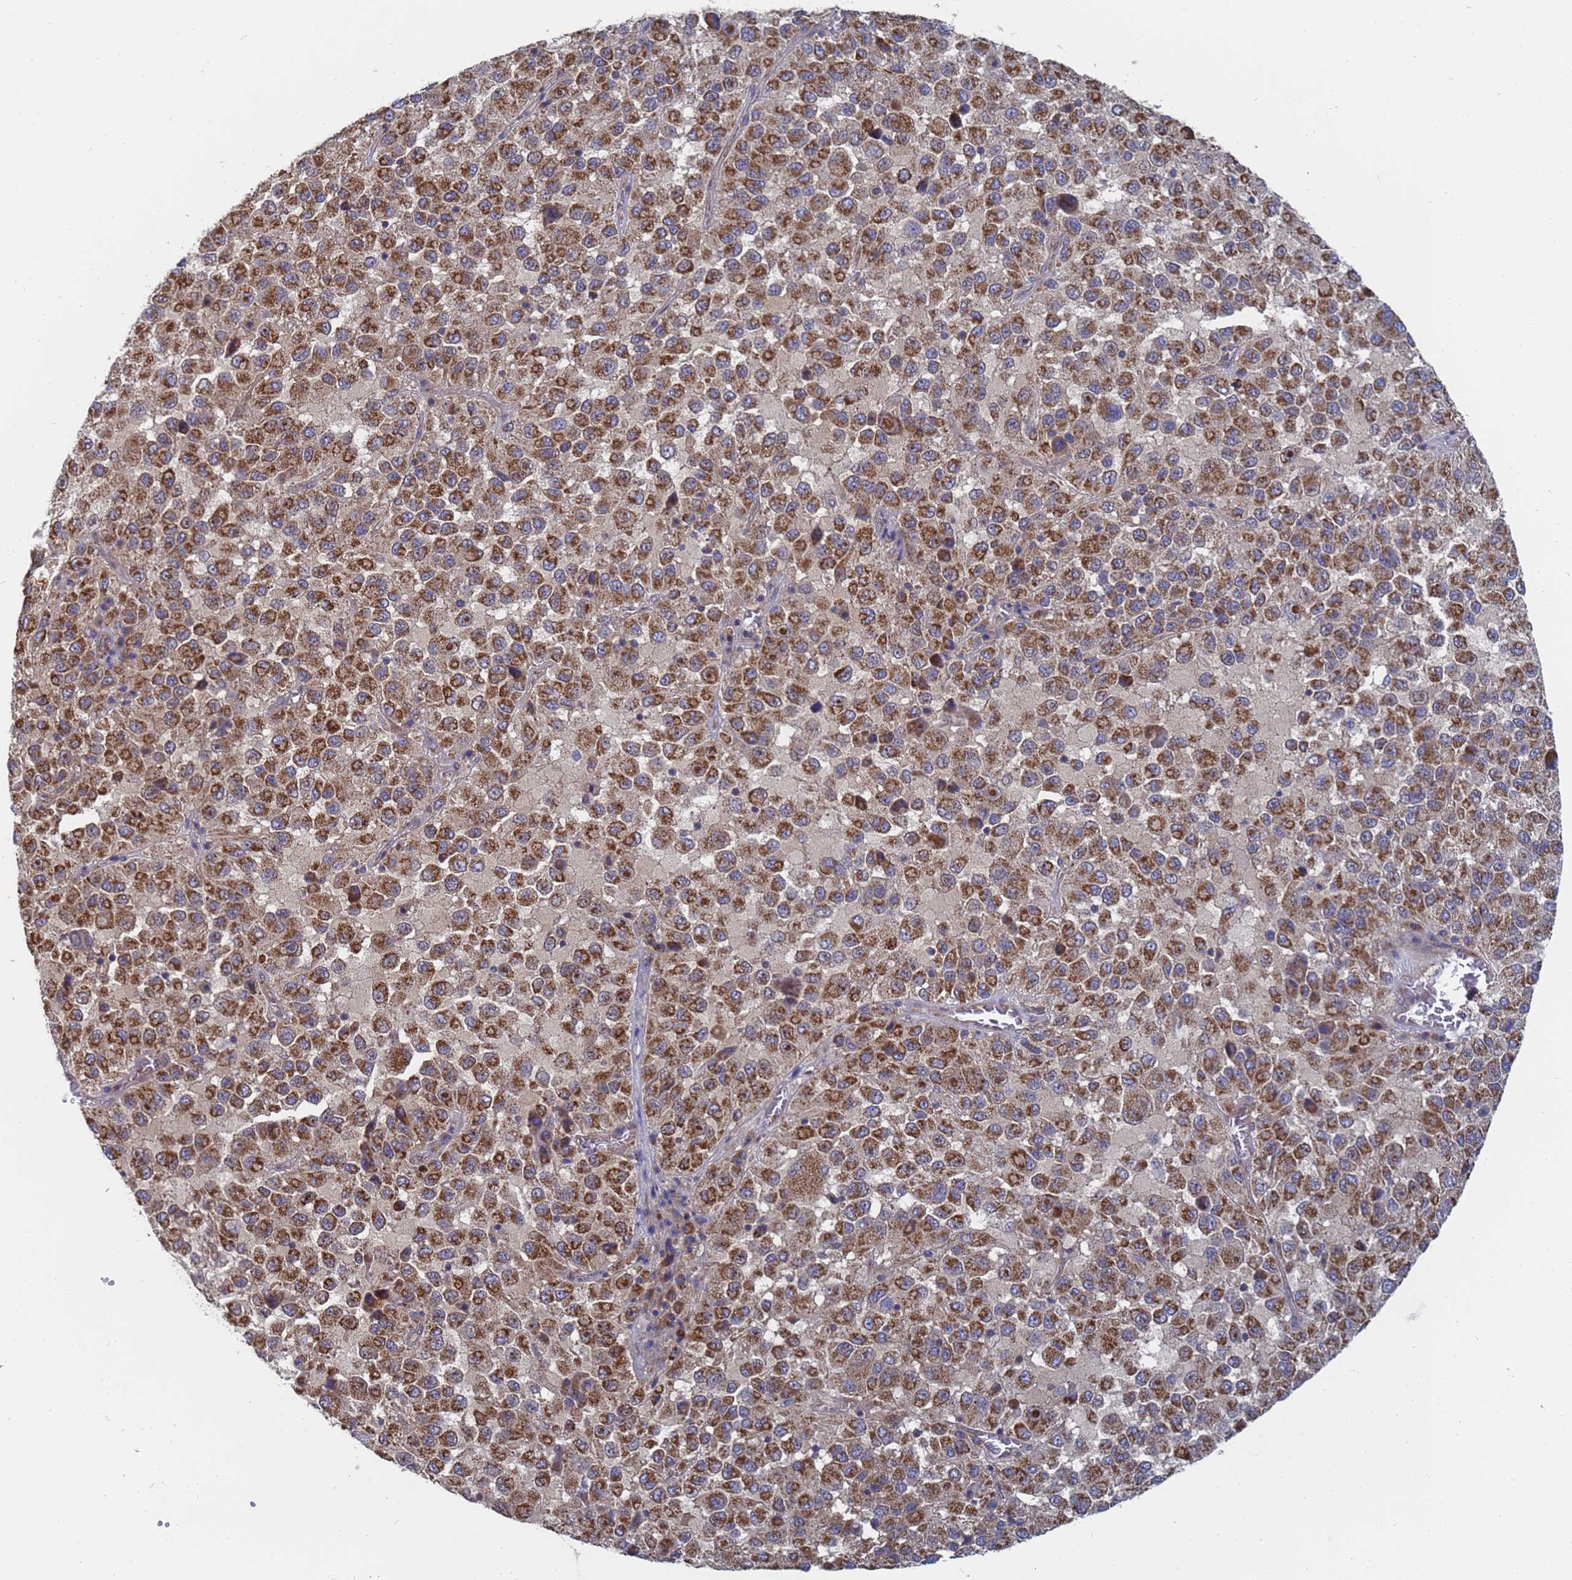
{"staining": {"intensity": "strong", "quantity": ">75%", "location": "cytoplasmic/membranous"}, "tissue": "melanoma", "cell_type": "Tumor cells", "image_type": "cancer", "snomed": [{"axis": "morphology", "description": "Malignant melanoma, Metastatic site"}, {"axis": "topography", "description": "Lung"}], "caption": "This photomicrograph exhibits immunohistochemistry staining of malignant melanoma (metastatic site), with high strong cytoplasmic/membranous positivity in about >75% of tumor cells.", "gene": "ALS2CL", "patient": {"sex": "male", "age": 64}}